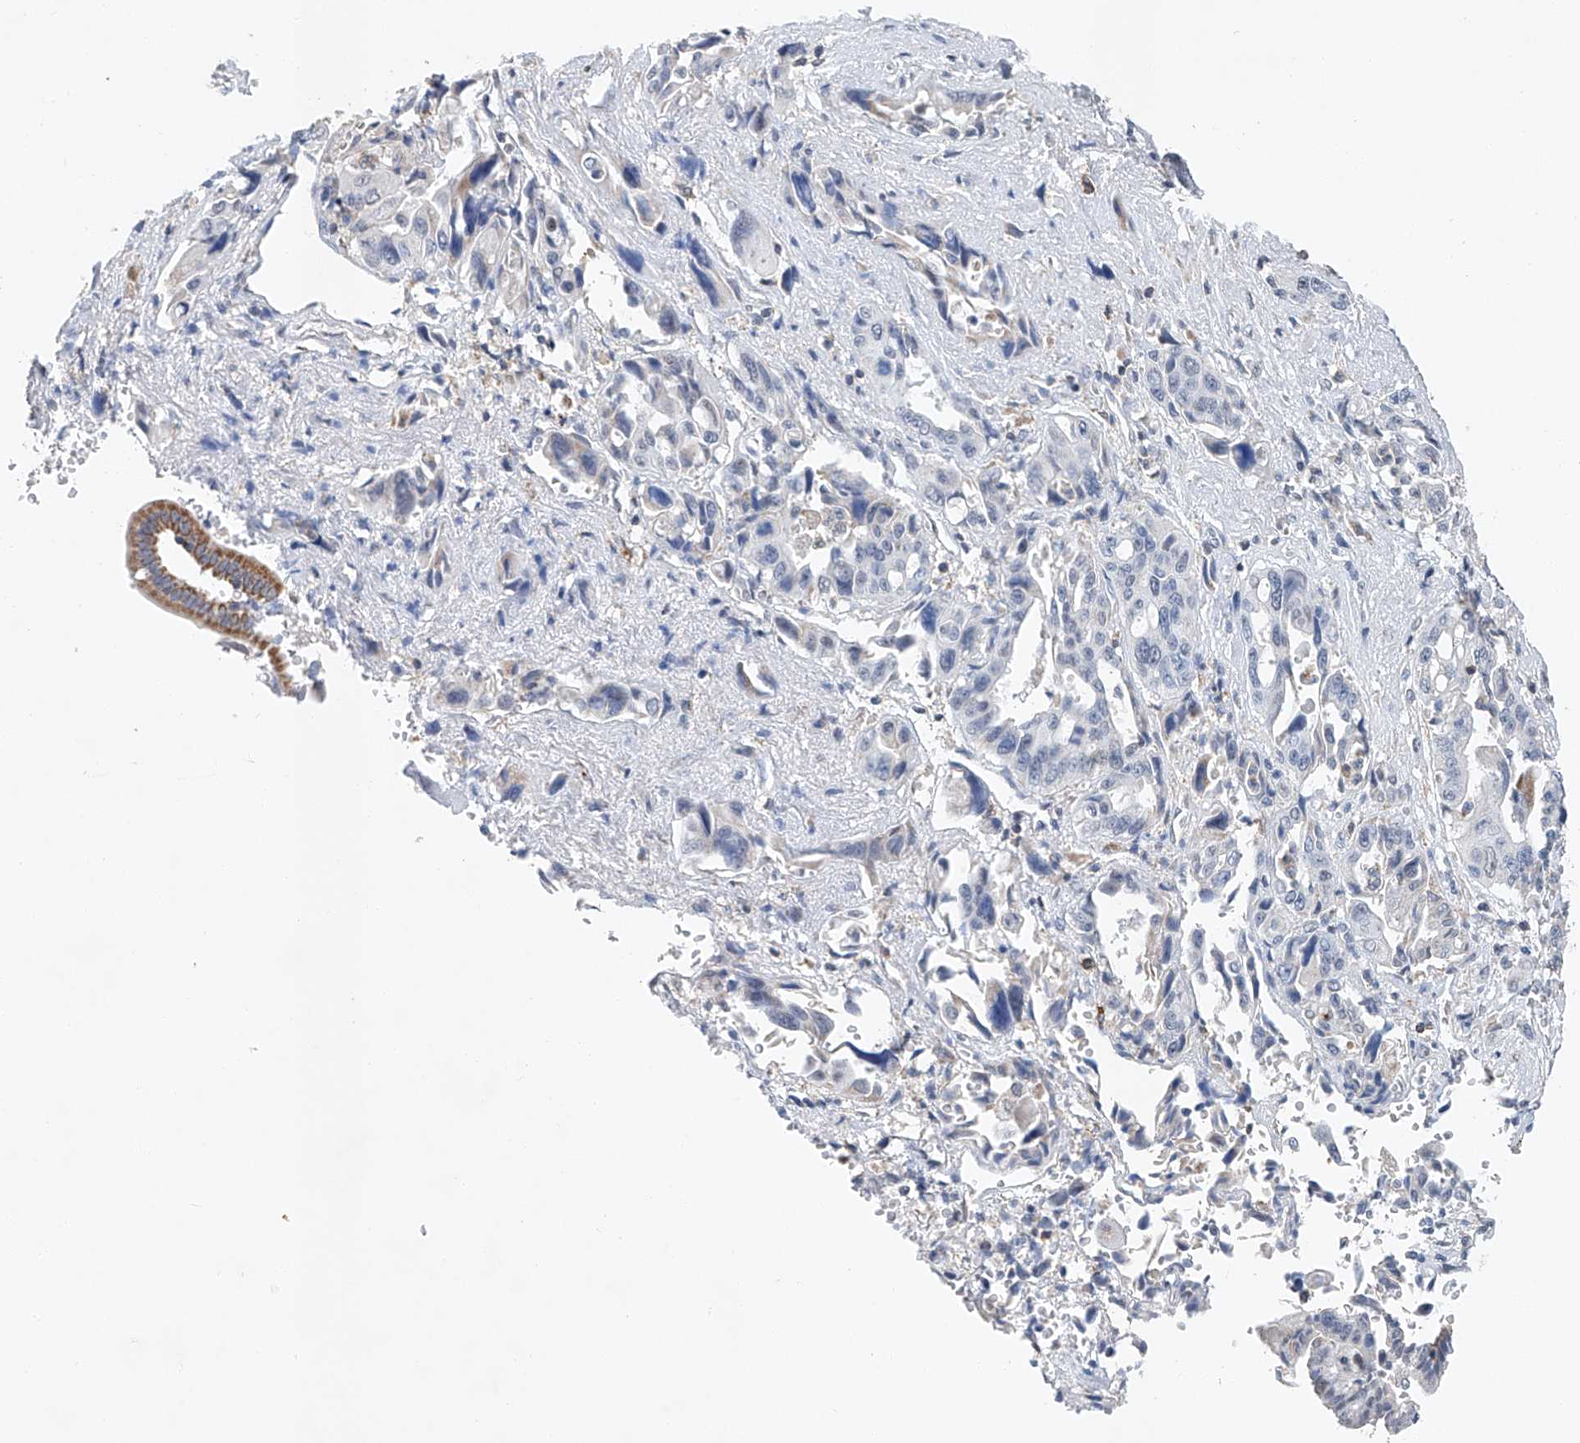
{"staining": {"intensity": "negative", "quantity": "none", "location": "none"}, "tissue": "pancreatic cancer", "cell_type": "Tumor cells", "image_type": "cancer", "snomed": [{"axis": "morphology", "description": "Adenocarcinoma, NOS"}, {"axis": "topography", "description": "Pancreas"}], "caption": "Immunohistochemical staining of human pancreatic cancer exhibits no significant expression in tumor cells. (Stains: DAB immunohistochemistry (IHC) with hematoxylin counter stain, Microscopy: brightfield microscopy at high magnification).", "gene": "KLF15", "patient": {"sex": "male", "age": 46}}